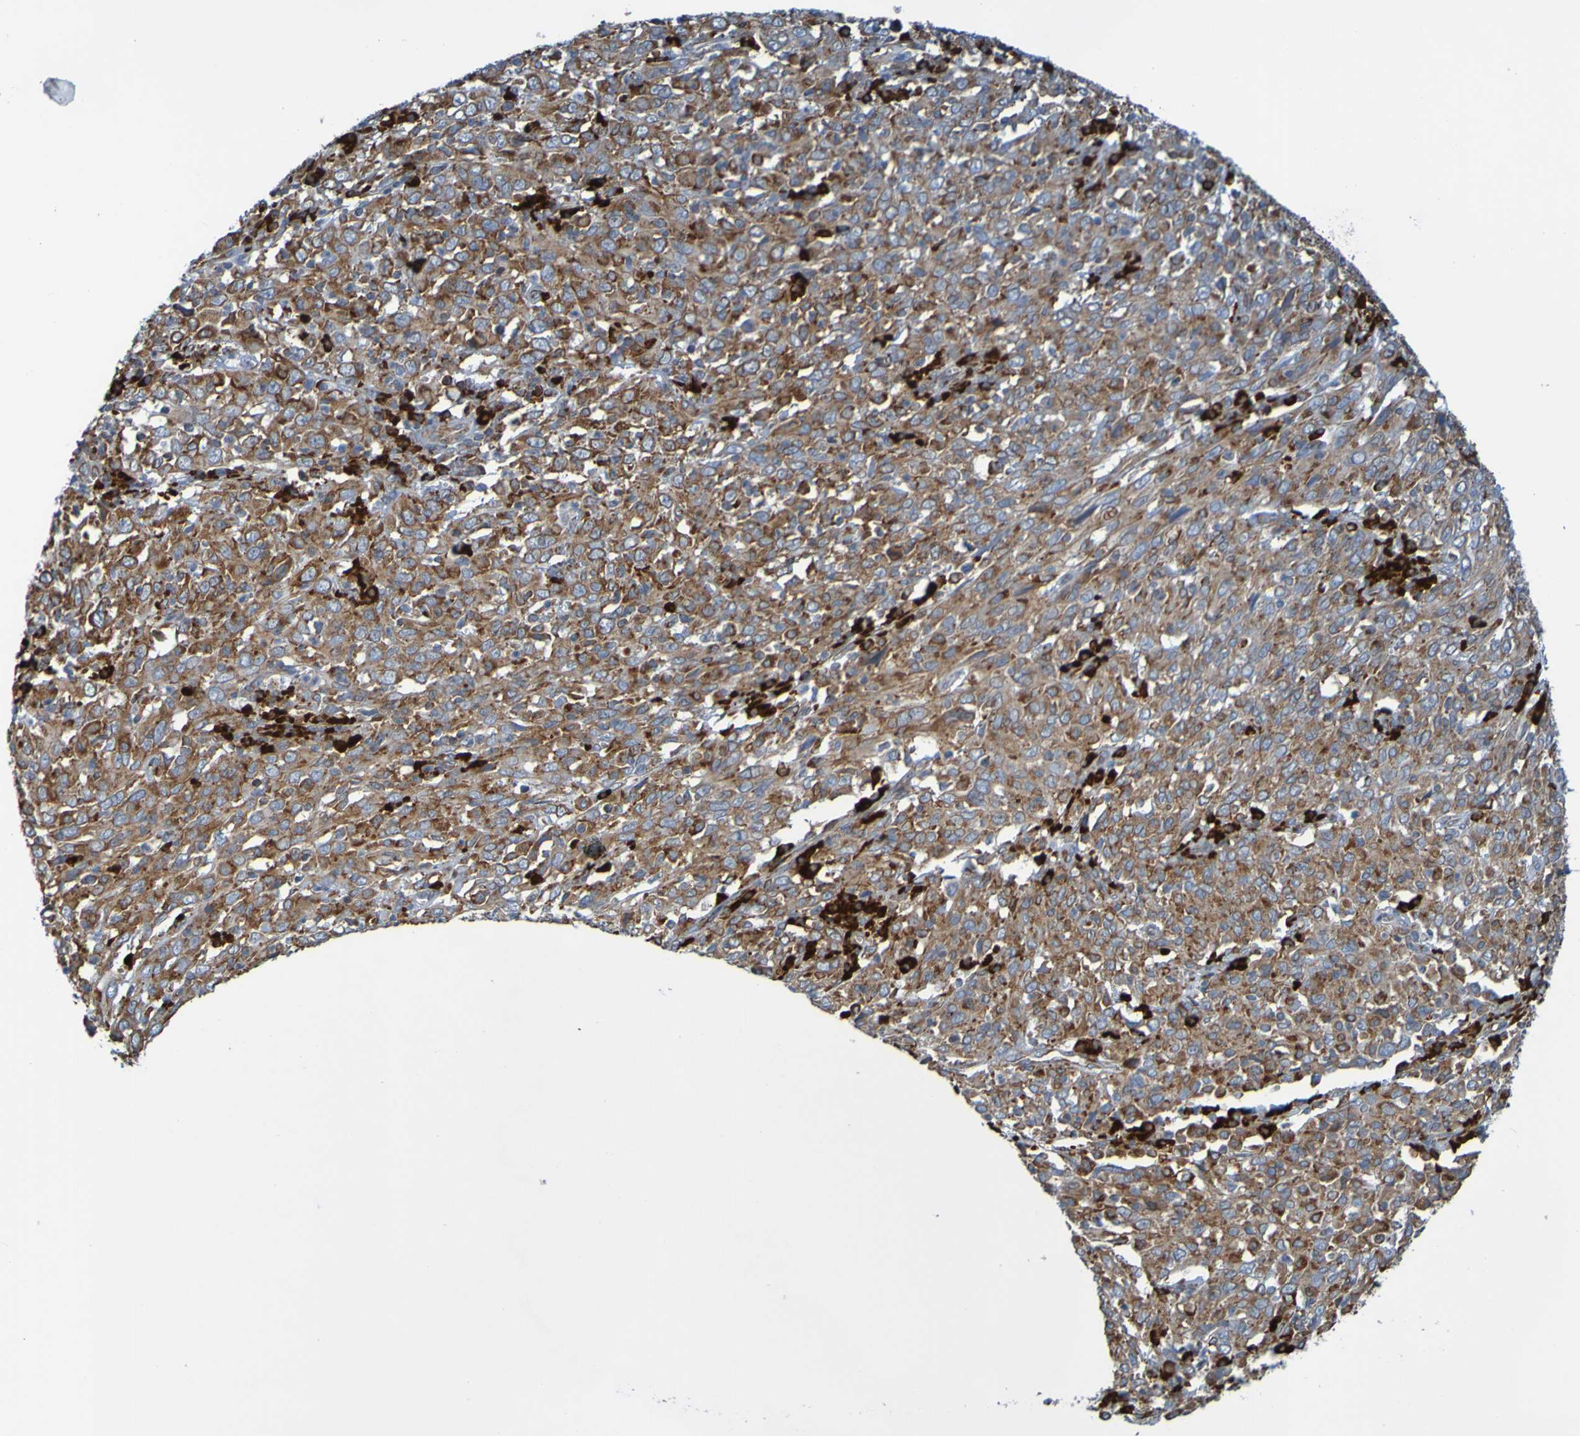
{"staining": {"intensity": "moderate", "quantity": "25%-75%", "location": "cytoplasmic/membranous"}, "tissue": "cervical cancer", "cell_type": "Tumor cells", "image_type": "cancer", "snomed": [{"axis": "morphology", "description": "Squamous cell carcinoma, NOS"}, {"axis": "topography", "description": "Cervix"}], "caption": "Immunohistochemistry staining of squamous cell carcinoma (cervical), which reveals medium levels of moderate cytoplasmic/membranous positivity in approximately 25%-75% of tumor cells indicating moderate cytoplasmic/membranous protein expression. The staining was performed using DAB (3,3'-diaminobenzidine) (brown) for protein detection and nuclei were counterstained in hematoxylin (blue).", "gene": "SSR1", "patient": {"sex": "female", "age": 46}}